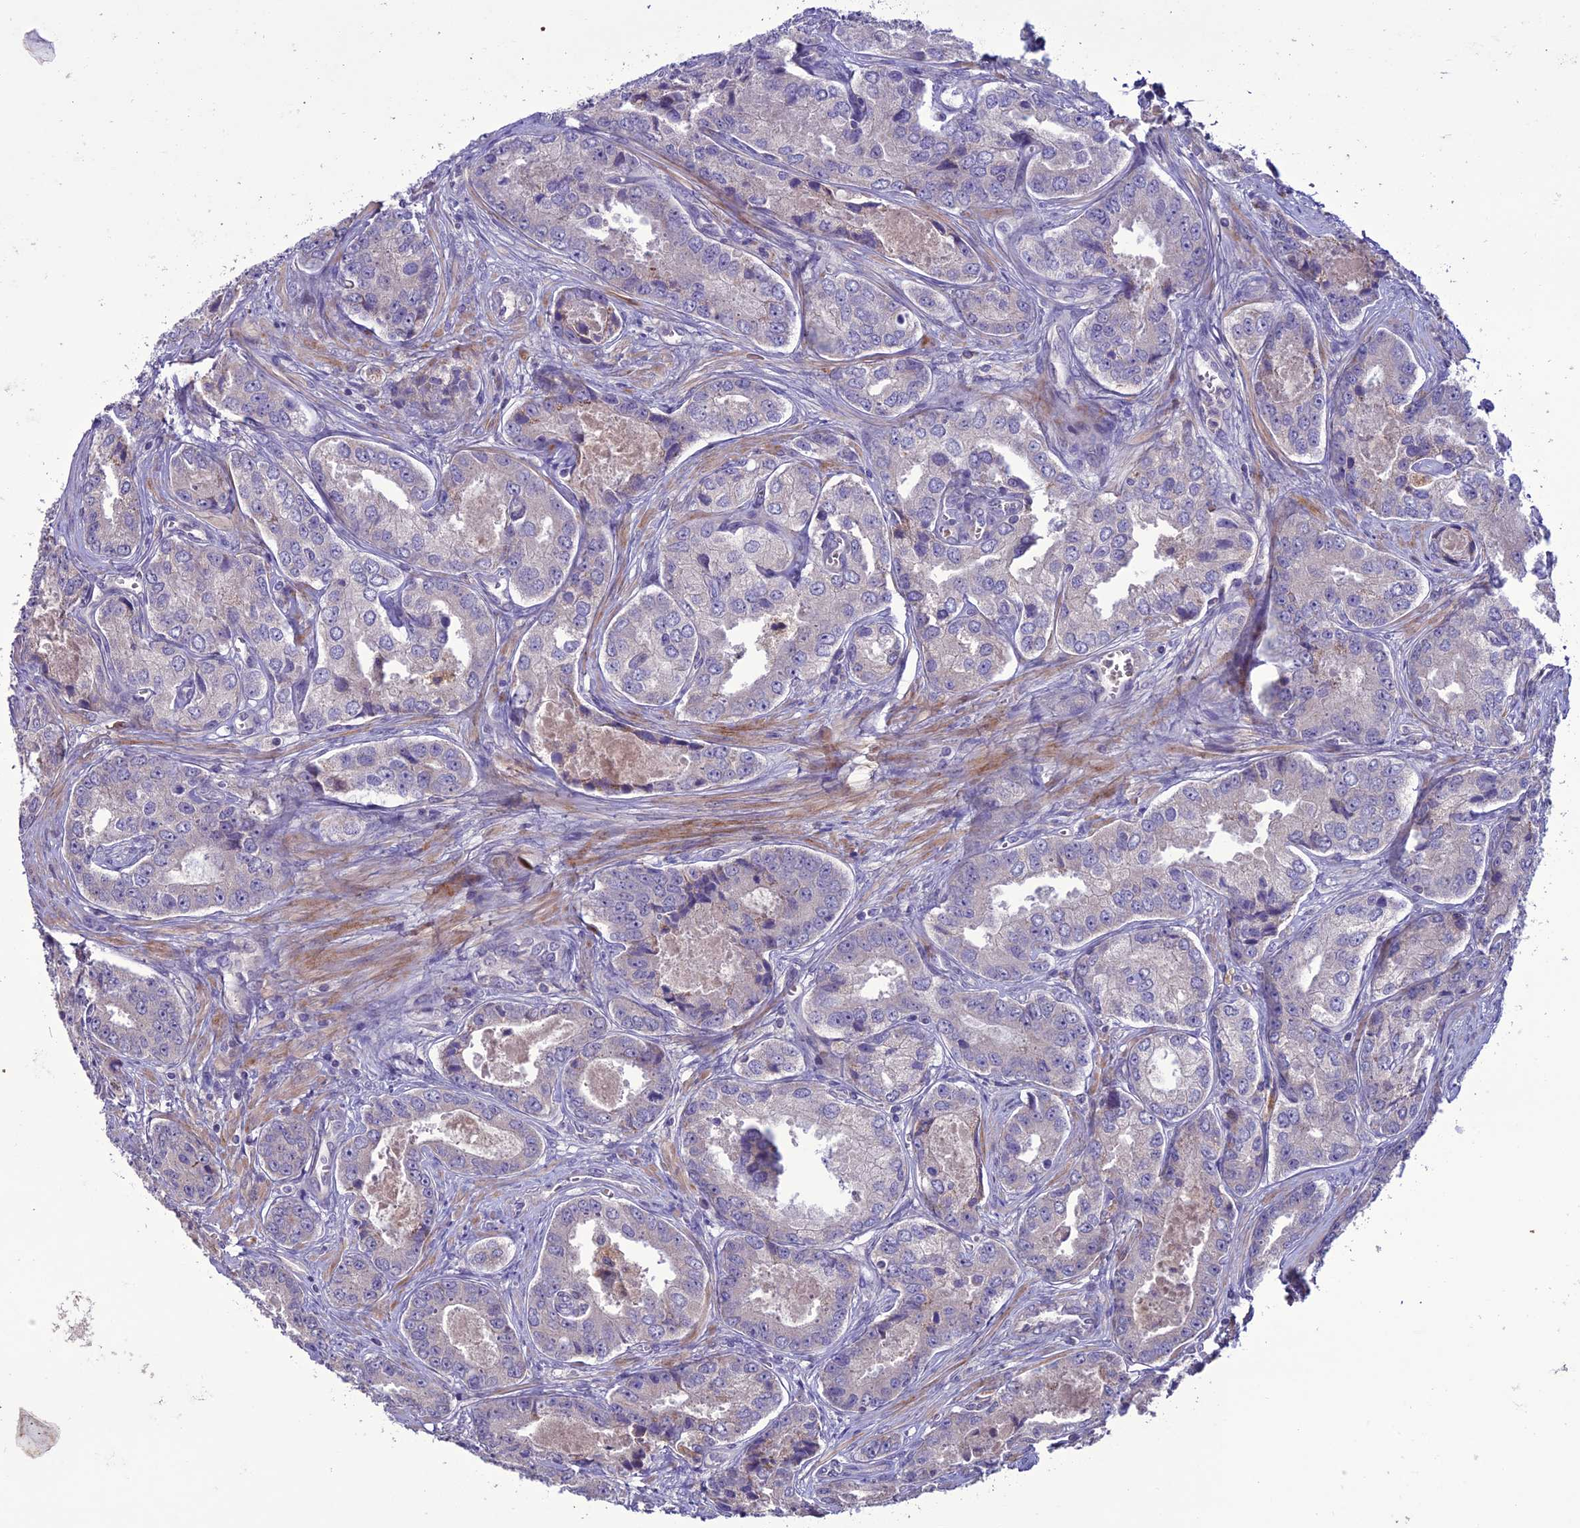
{"staining": {"intensity": "negative", "quantity": "none", "location": "none"}, "tissue": "prostate cancer", "cell_type": "Tumor cells", "image_type": "cancer", "snomed": [{"axis": "morphology", "description": "Adenocarcinoma, Low grade"}, {"axis": "topography", "description": "Prostate"}], "caption": "Prostate cancer was stained to show a protein in brown. There is no significant expression in tumor cells.", "gene": "C2orf76", "patient": {"sex": "male", "age": 68}}